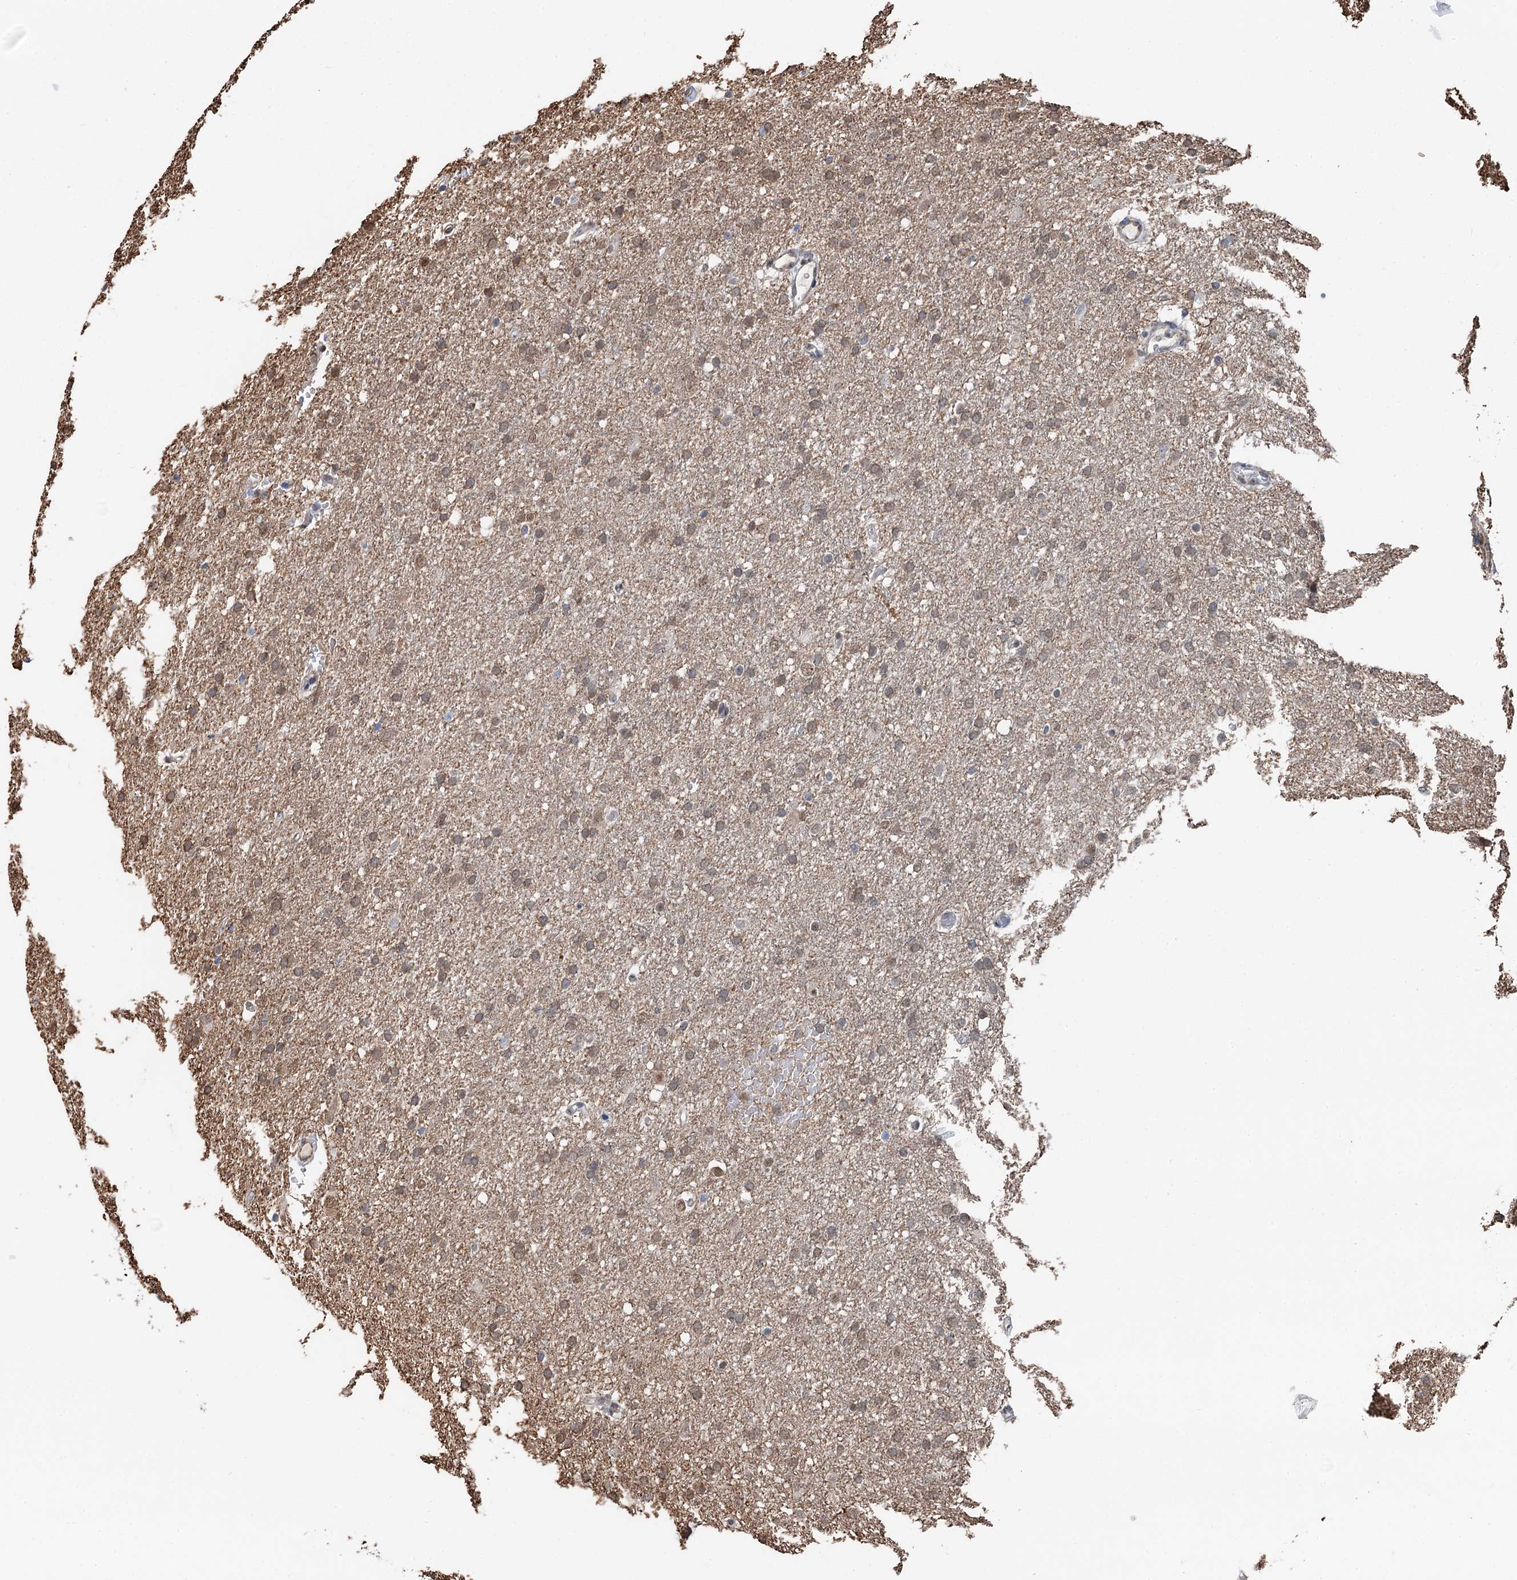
{"staining": {"intensity": "weak", "quantity": ">75%", "location": "cytoplasmic/membranous,nuclear"}, "tissue": "glioma", "cell_type": "Tumor cells", "image_type": "cancer", "snomed": [{"axis": "morphology", "description": "Glioma, malignant, High grade"}, {"axis": "topography", "description": "Cerebral cortex"}], "caption": "Weak cytoplasmic/membranous and nuclear expression is seen in about >75% of tumor cells in glioma.", "gene": "CFDP1", "patient": {"sex": "female", "age": 36}}